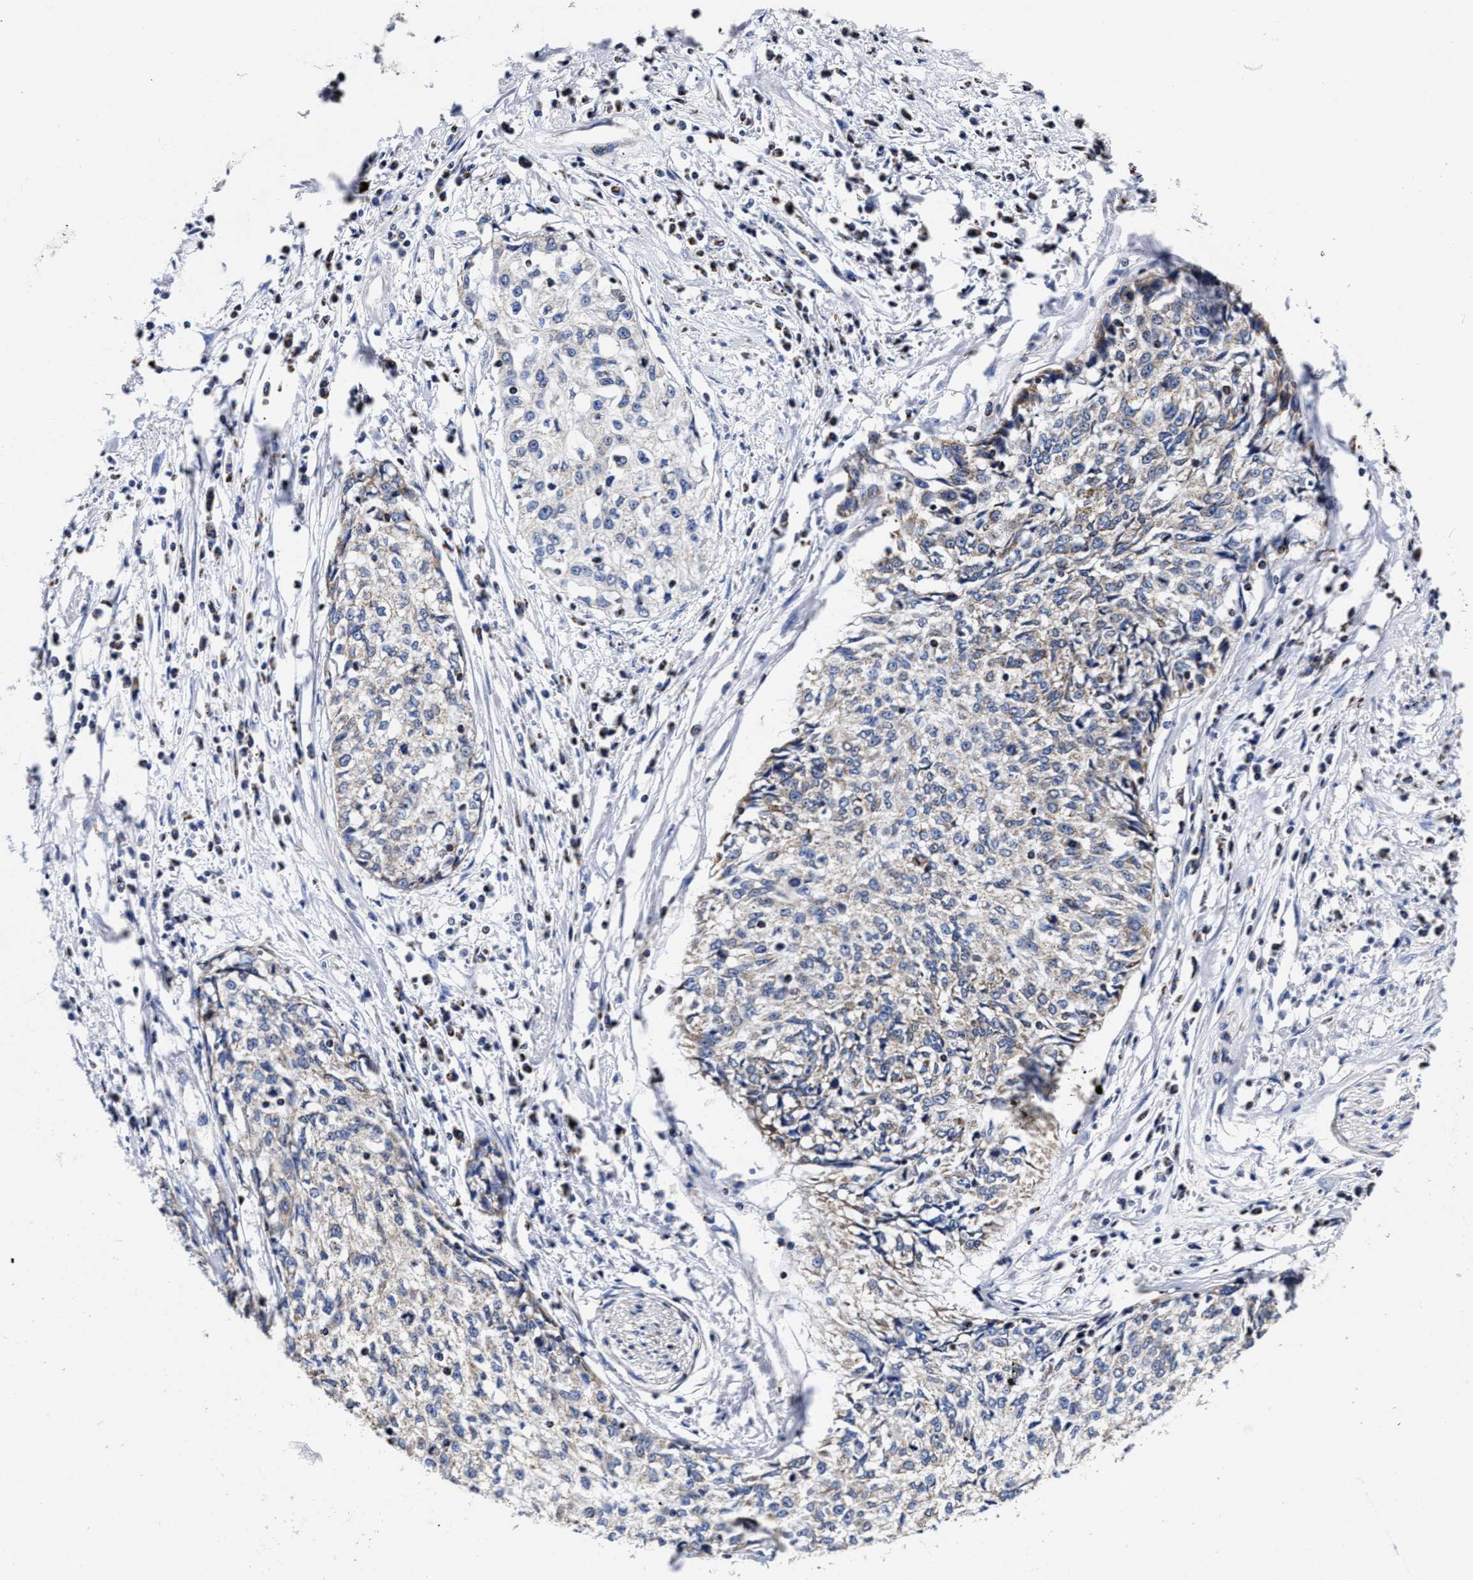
{"staining": {"intensity": "negative", "quantity": "none", "location": "none"}, "tissue": "cervical cancer", "cell_type": "Tumor cells", "image_type": "cancer", "snomed": [{"axis": "morphology", "description": "Squamous cell carcinoma, NOS"}, {"axis": "topography", "description": "Cervix"}], "caption": "Protein analysis of cervical cancer demonstrates no significant expression in tumor cells. Nuclei are stained in blue.", "gene": "HINT2", "patient": {"sex": "female", "age": 57}}